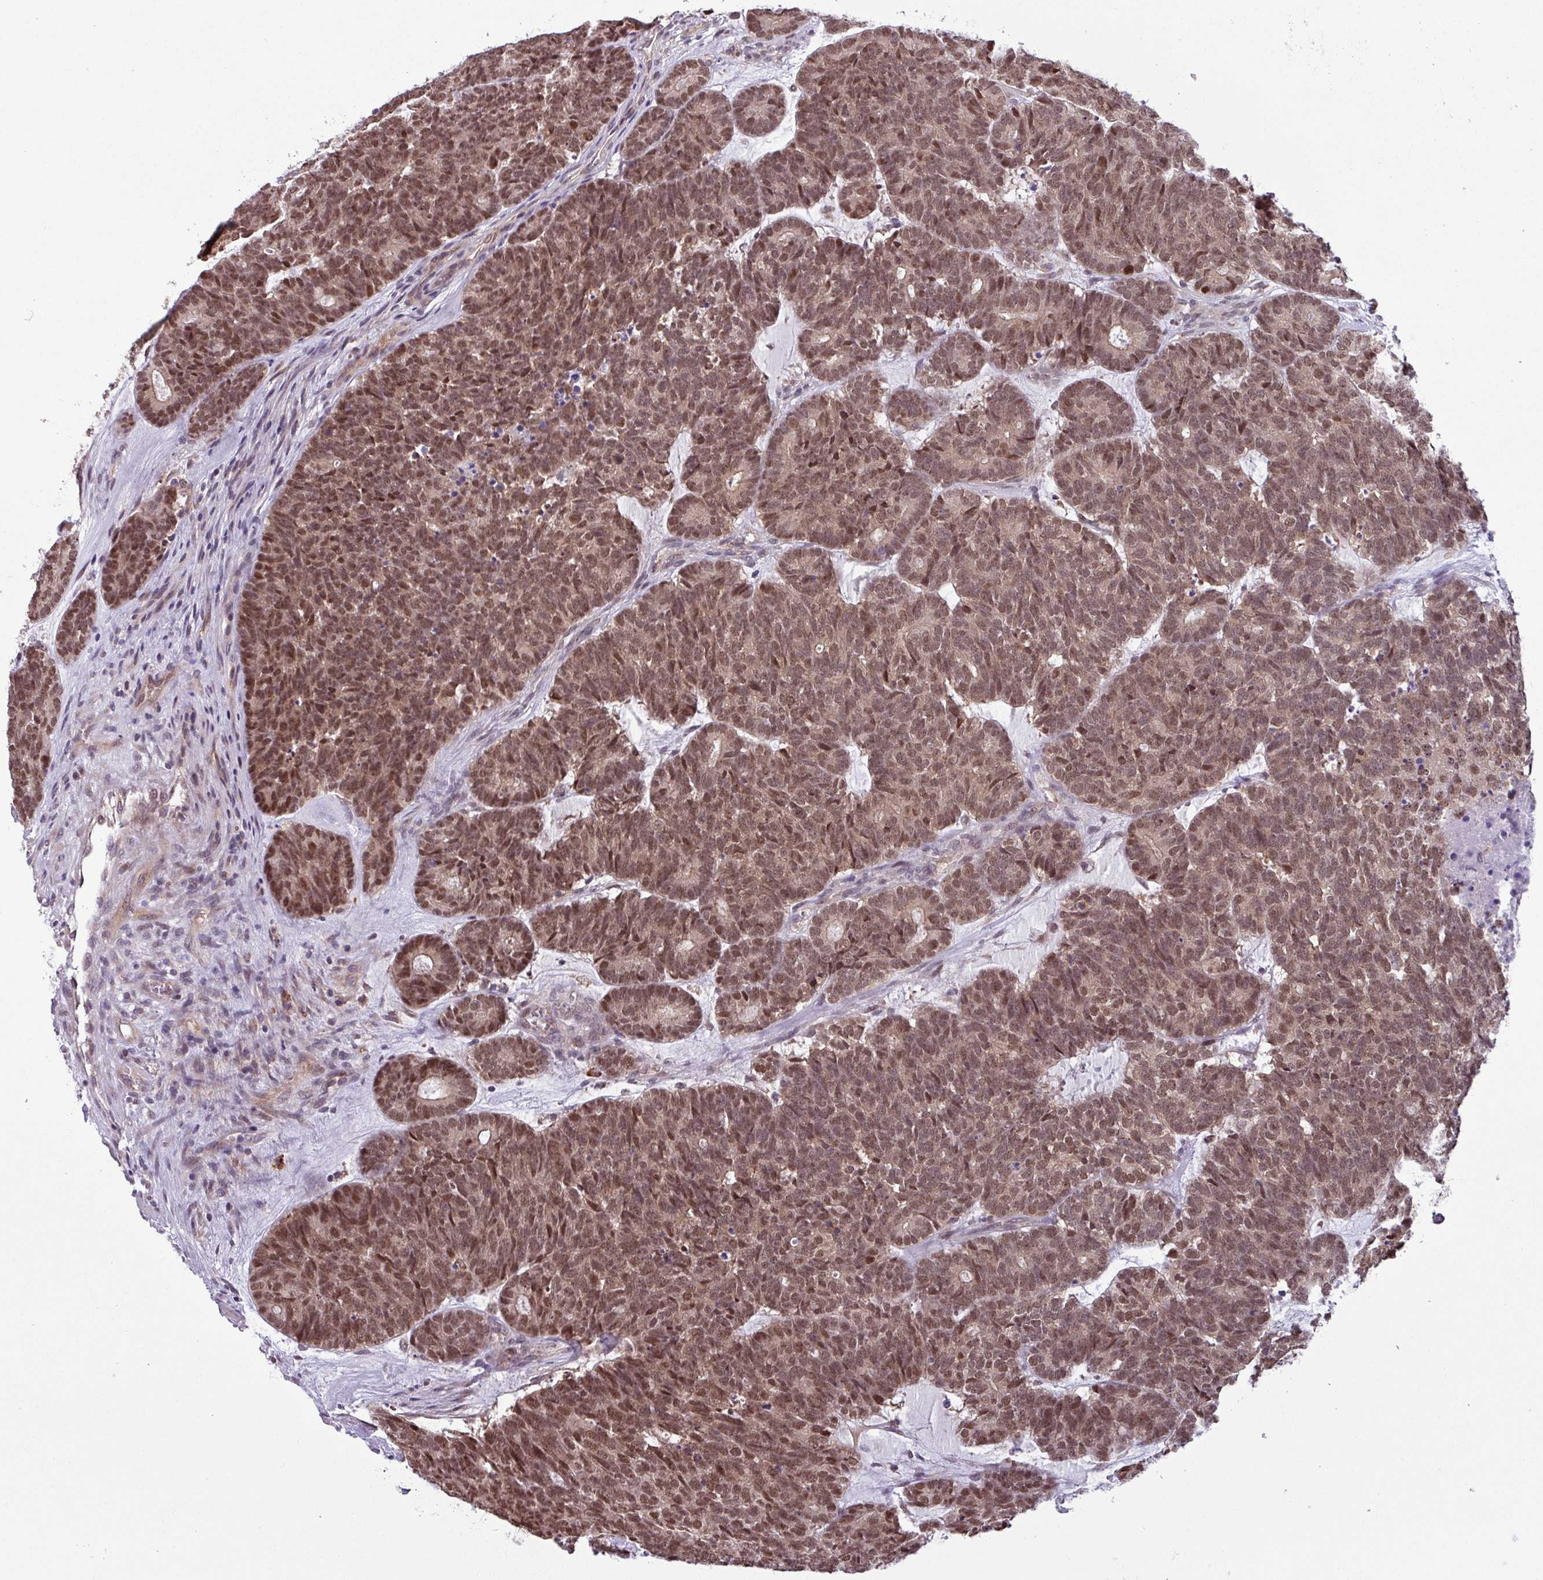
{"staining": {"intensity": "moderate", "quantity": ">75%", "location": "cytoplasmic/membranous,nuclear"}, "tissue": "head and neck cancer", "cell_type": "Tumor cells", "image_type": "cancer", "snomed": [{"axis": "morphology", "description": "Adenocarcinoma, NOS"}, {"axis": "topography", "description": "Head-Neck"}], "caption": "Protein expression analysis of head and neck cancer (adenocarcinoma) shows moderate cytoplasmic/membranous and nuclear staining in about >75% of tumor cells. (Stains: DAB (3,3'-diaminobenzidine) in brown, nuclei in blue, Microscopy: brightfield microscopy at high magnification).", "gene": "NPFFR1", "patient": {"sex": "female", "age": 81}}